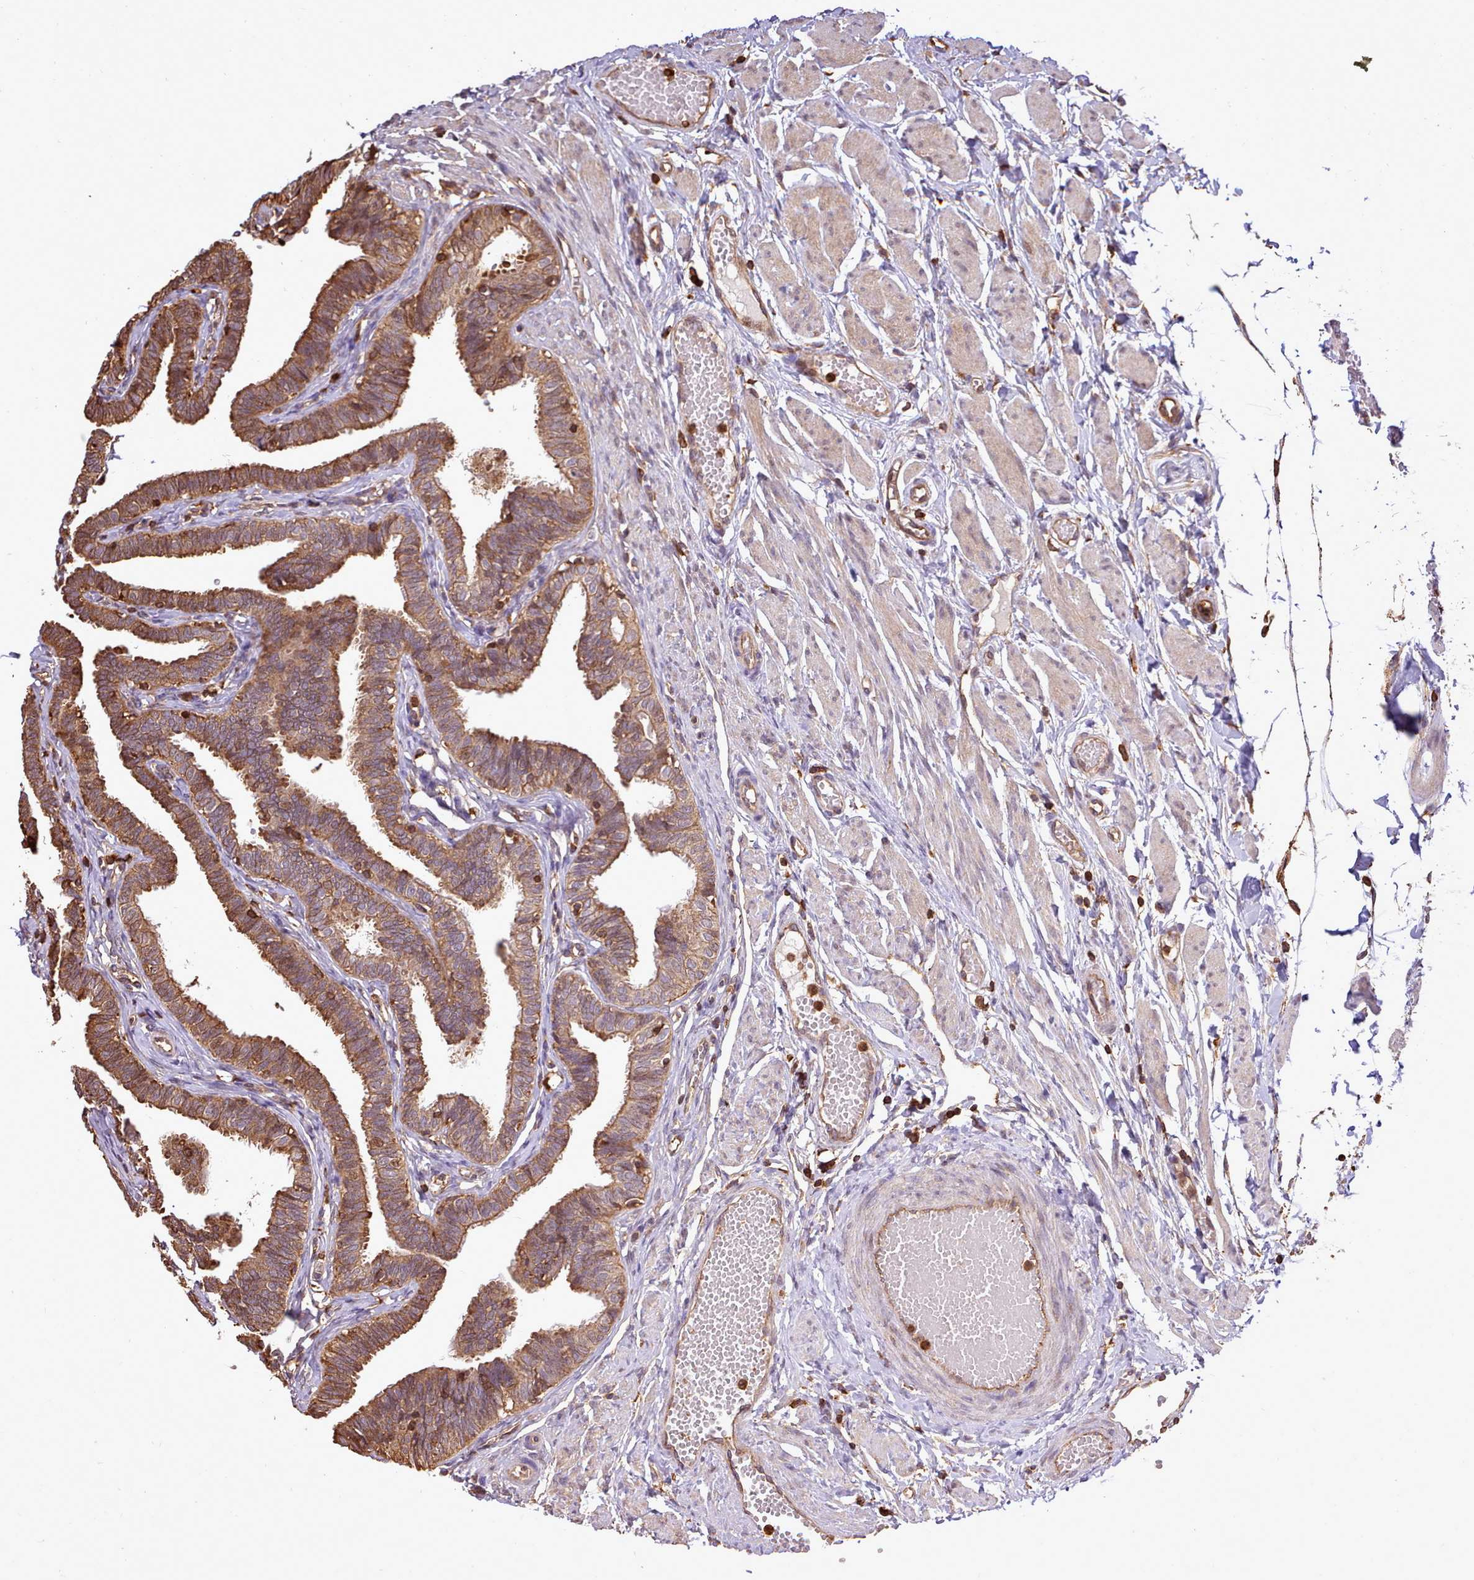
{"staining": {"intensity": "moderate", "quantity": ">75%", "location": "cytoplasmic/membranous"}, "tissue": "fallopian tube", "cell_type": "Glandular cells", "image_type": "normal", "snomed": [{"axis": "morphology", "description": "Normal tissue, NOS"}, {"axis": "topography", "description": "Fallopian tube"}, {"axis": "topography", "description": "Ovary"}], "caption": "The photomicrograph displays staining of benign fallopian tube, revealing moderate cytoplasmic/membranous protein positivity (brown color) within glandular cells.", "gene": "CAPZA1", "patient": {"sex": "female", "age": 23}}